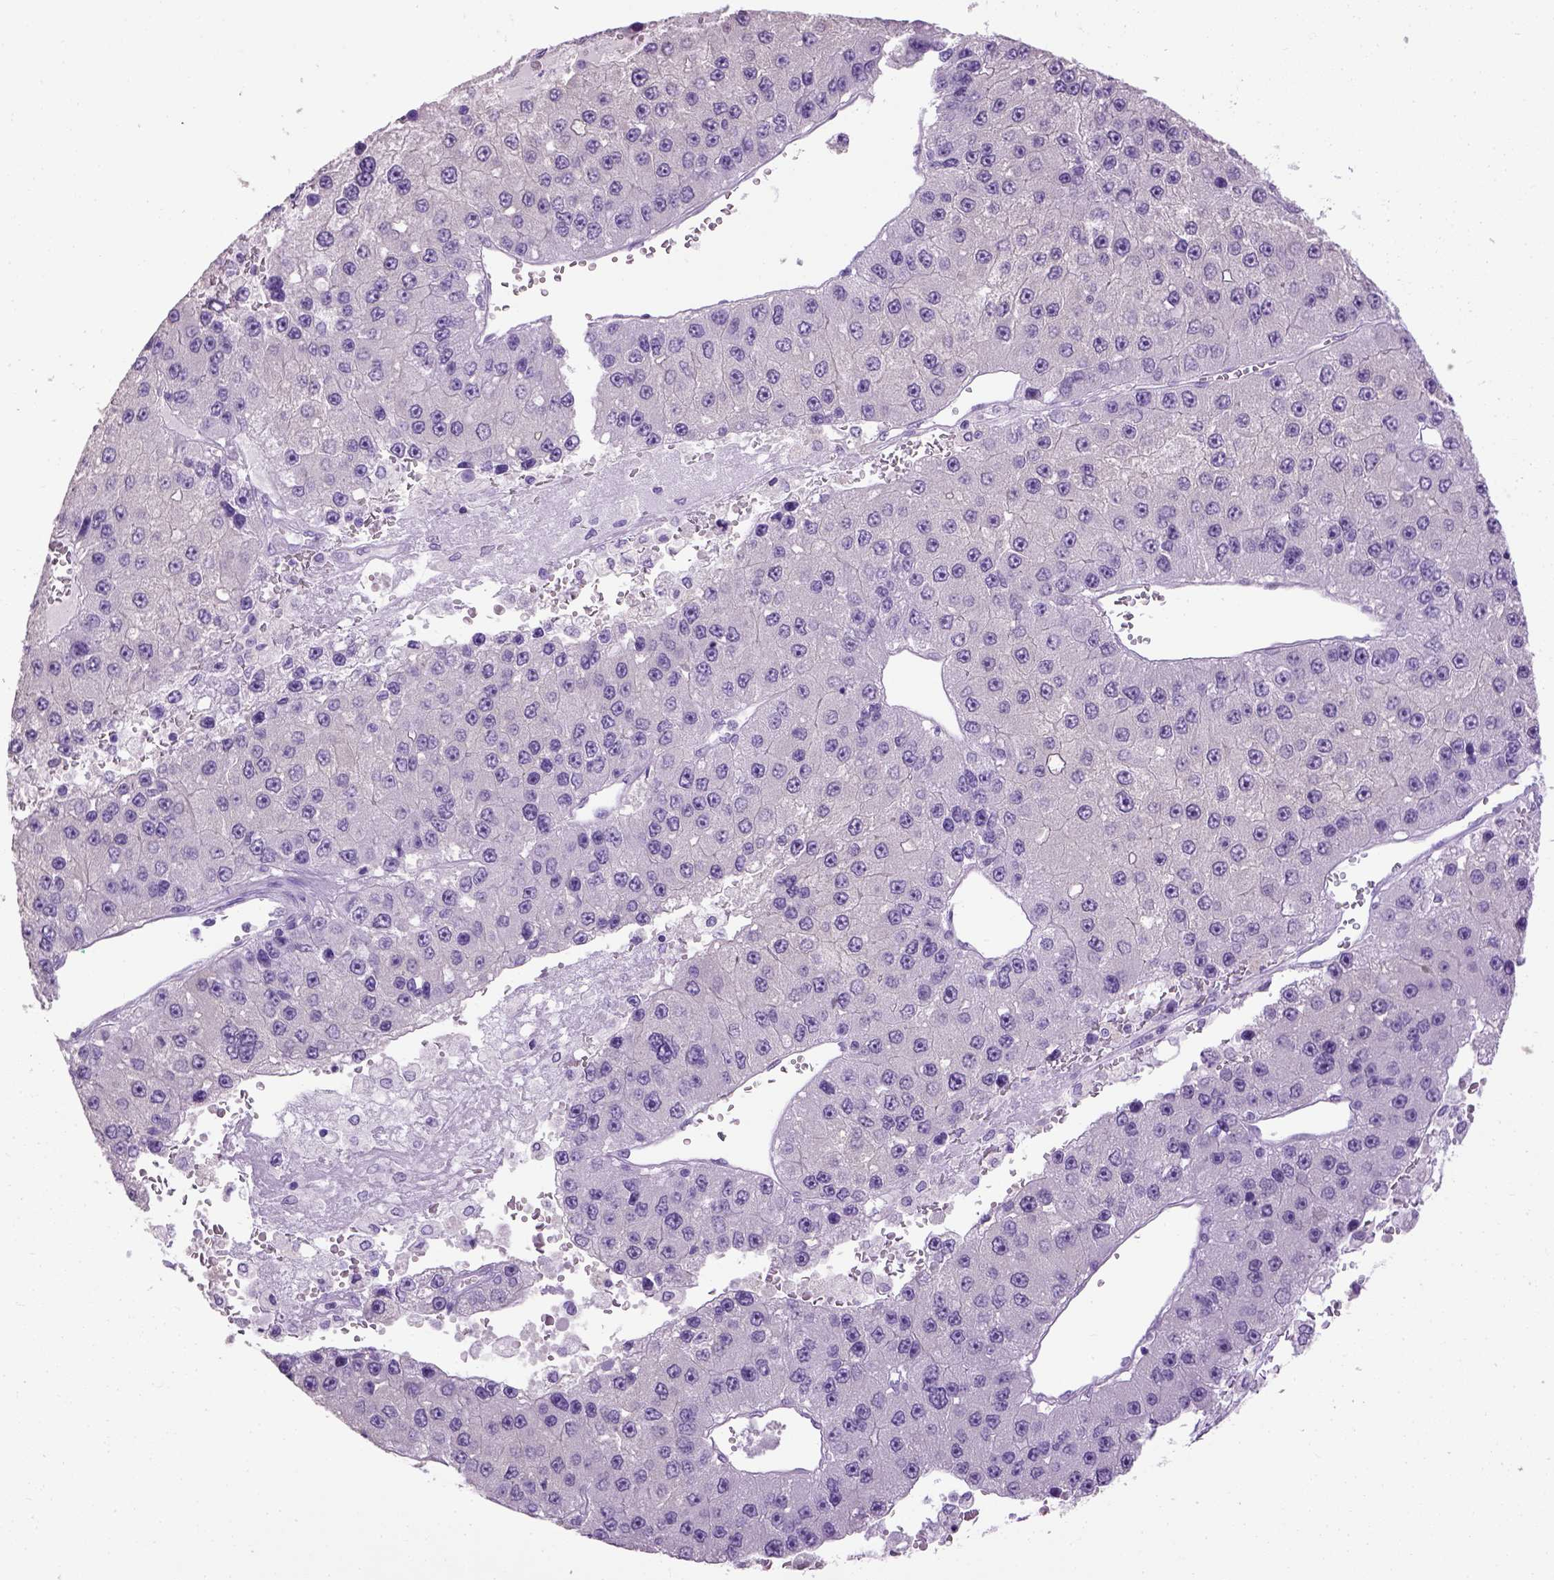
{"staining": {"intensity": "negative", "quantity": "none", "location": "none"}, "tissue": "liver cancer", "cell_type": "Tumor cells", "image_type": "cancer", "snomed": [{"axis": "morphology", "description": "Carcinoma, Hepatocellular, NOS"}, {"axis": "topography", "description": "Liver"}], "caption": "Immunohistochemistry image of neoplastic tissue: human liver hepatocellular carcinoma stained with DAB exhibits no significant protein expression in tumor cells. Brightfield microscopy of immunohistochemistry (IHC) stained with DAB (3,3'-diaminobenzidine) (brown) and hematoxylin (blue), captured at high magnification.", "gene": "CYP24A1", "patient": {"sex": "female", "age": 73}}